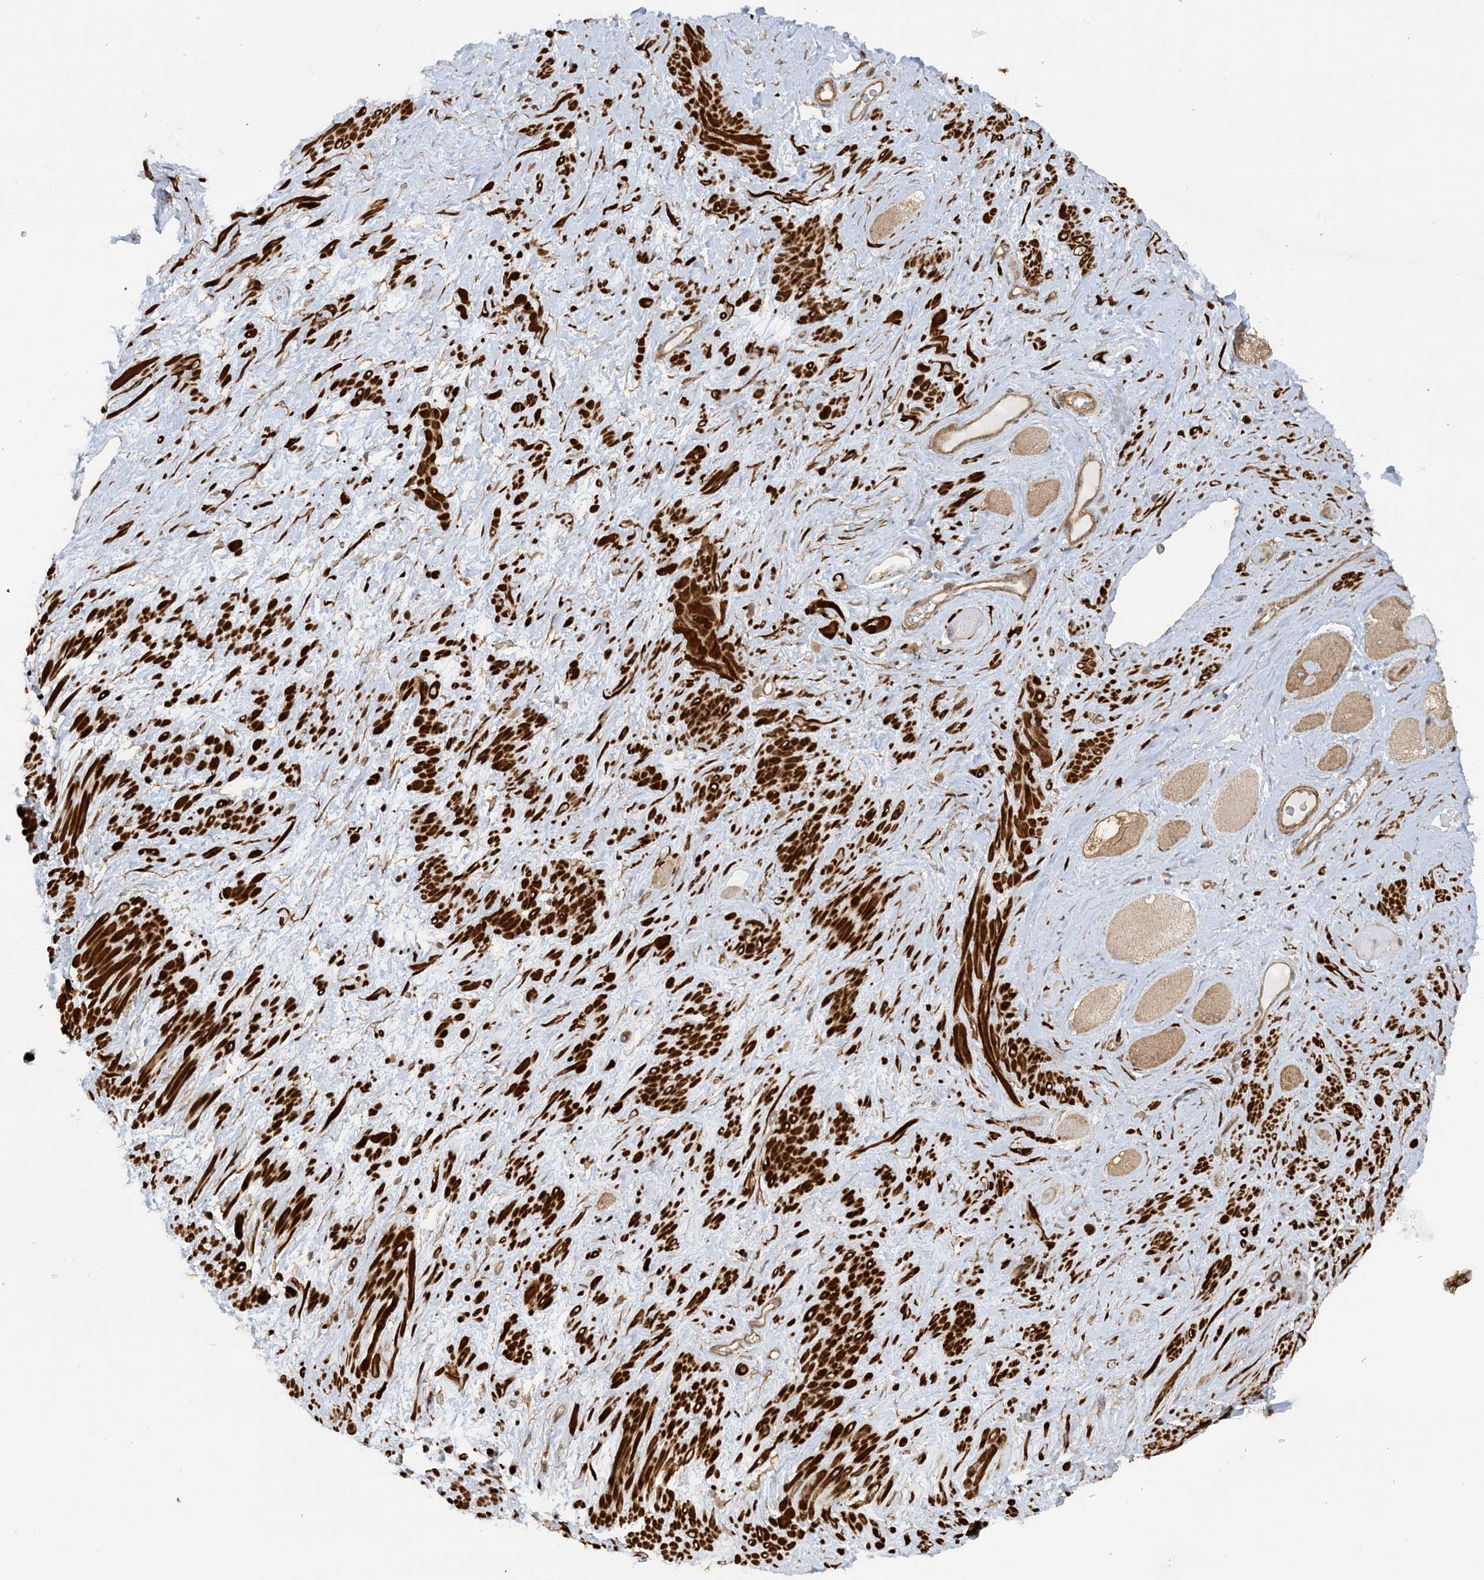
{"staining": {"intensity": "negative", "quantity": "none", "location": "none"}, "tissue": "adipose tissue", "cell_type": "Adipocytes", "image_type": "normal", "snomed": [{"axis": "morphology", "description": "Normal tissue, NOS"}, {"axis": "morphology", "description": "Adenocarcinoma, Low grade"}, {"axis": "topography", "description": "Prostate"}, {"axis": "topography", "description": "Peripheral nerve tissue"}], "caption": "Immunohistochemical staining of normal human adipose tissue demonstrates no significant expression in adipocytes. The staining is performed using DAB brown chromogen with nuclei counter-stained in using hematoxylin.", "gene": "STAM2", "patient": {"sex": "male", "age": 63}}